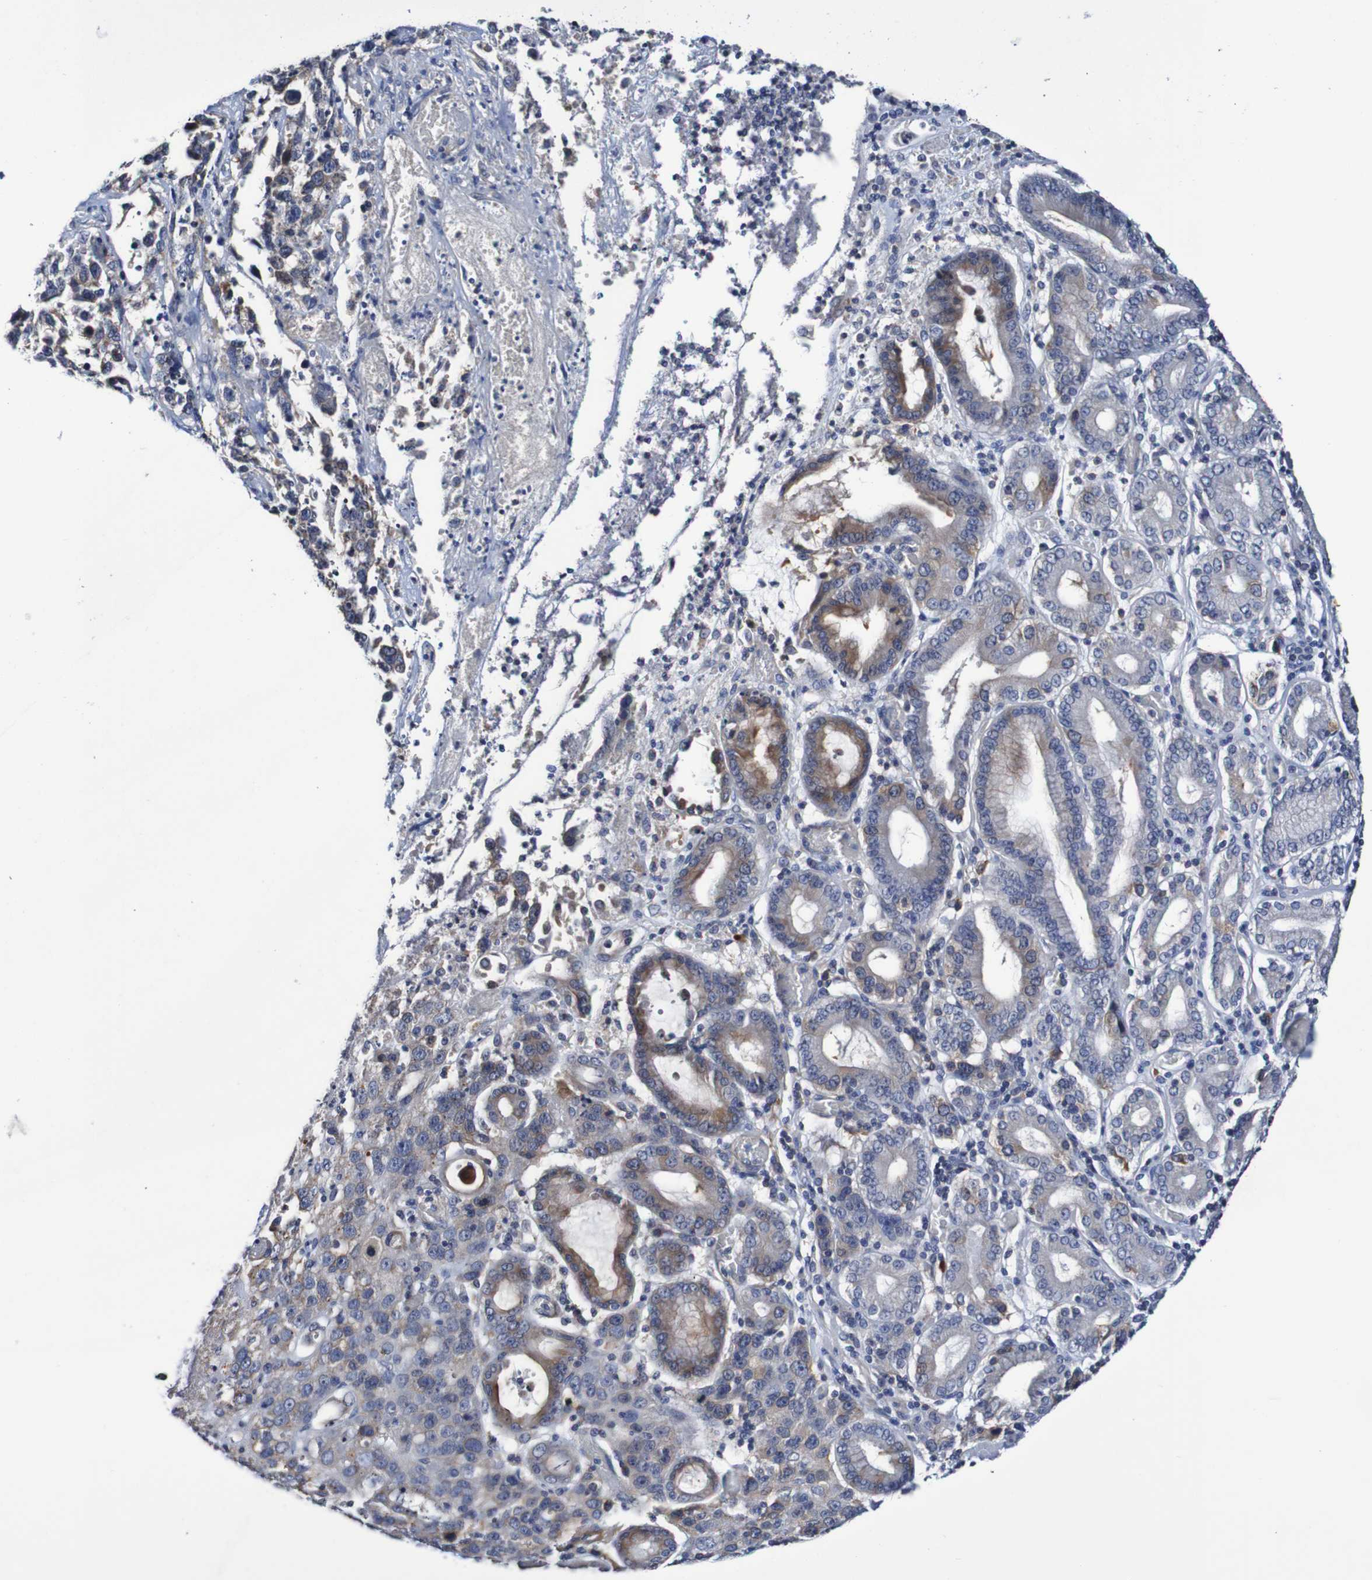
{"staining": {"intensity": "moderate", "quantity": "25%-75%", "location": "cytoplasmic/membranous"}, "tissue": "stomach cancer", "cell_type": "Tumor cells", "image_type": "cancer", "snomed": [{"axis": "morphology", "description": "Normal tissue, NOS"}, {"axis": "morphology", "description": "Adenocarcinoma, NOS"}, {"axis": "topography", "description": "Stomach"}], "caption": "Stomach cancer (adenocarcinoma) tissue displays moderate cytoplasmic/membranous expression in approximately 25%-75% of tumor cells", "gene": "ACVR1C", "patient": {"sex": "male", "age": 48}}